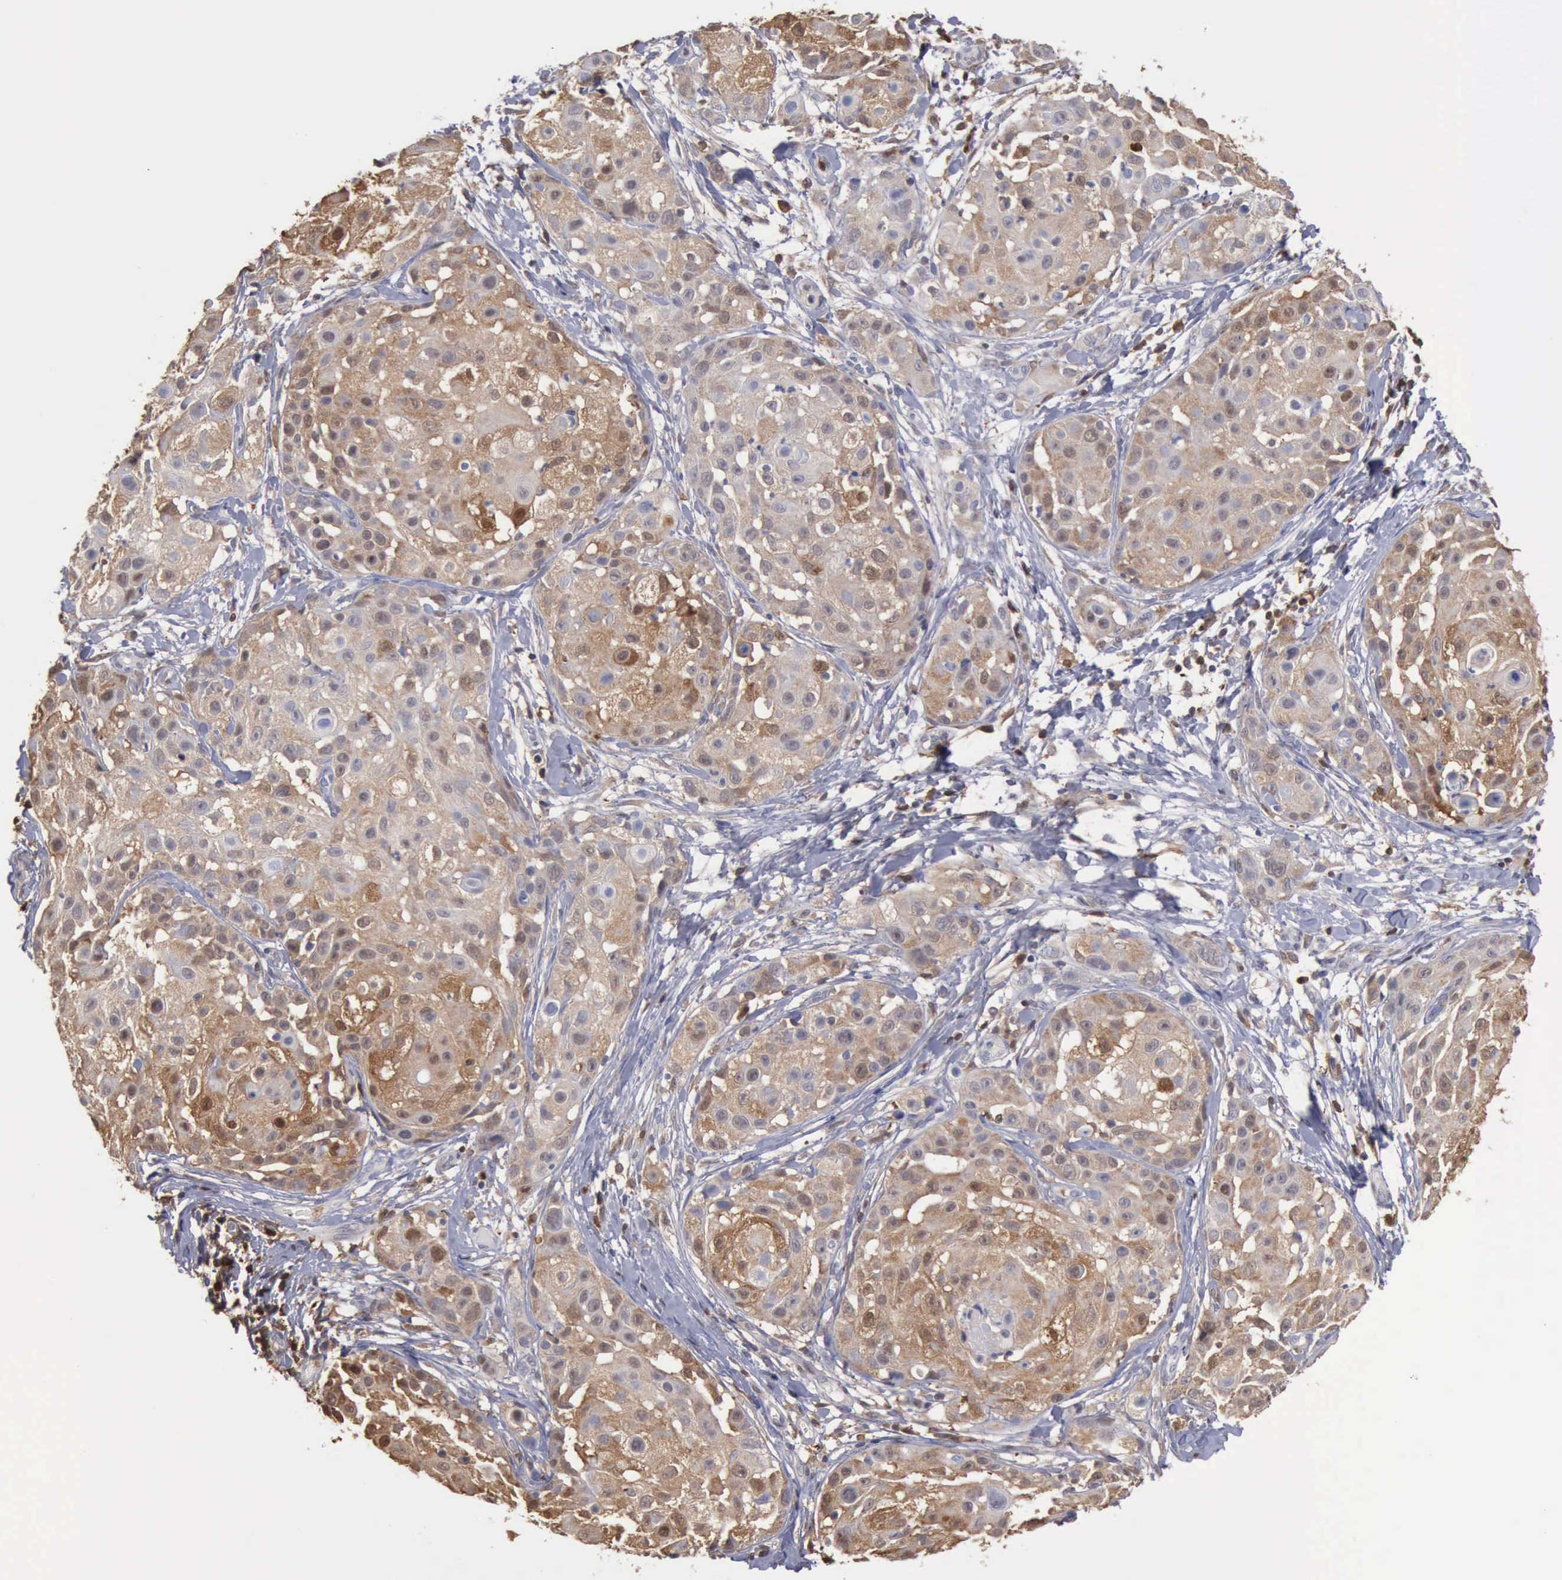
{"staining": {"intensity": "moderate", "quantity": "<25%", "location": "cytoplasmic/membranous,nuclear"}, "tissue": "skin cancer", "cell_type": "Tumor cells", "image_type": "cancer", "snomed": [{"axis": "morphology", "description": "Squamous cell carcinoma, NOS"}, {"axis": "topography", "description": "Skin"}], "caption": "Immunohistochemical staining of skin cancer reveals low levels of moderate cytoplasmic/membranous and nuclear positivity in approximately <25% of tumor cells.", "gene": "STAT1", "patient": {"sex": "female", "age": 57}}